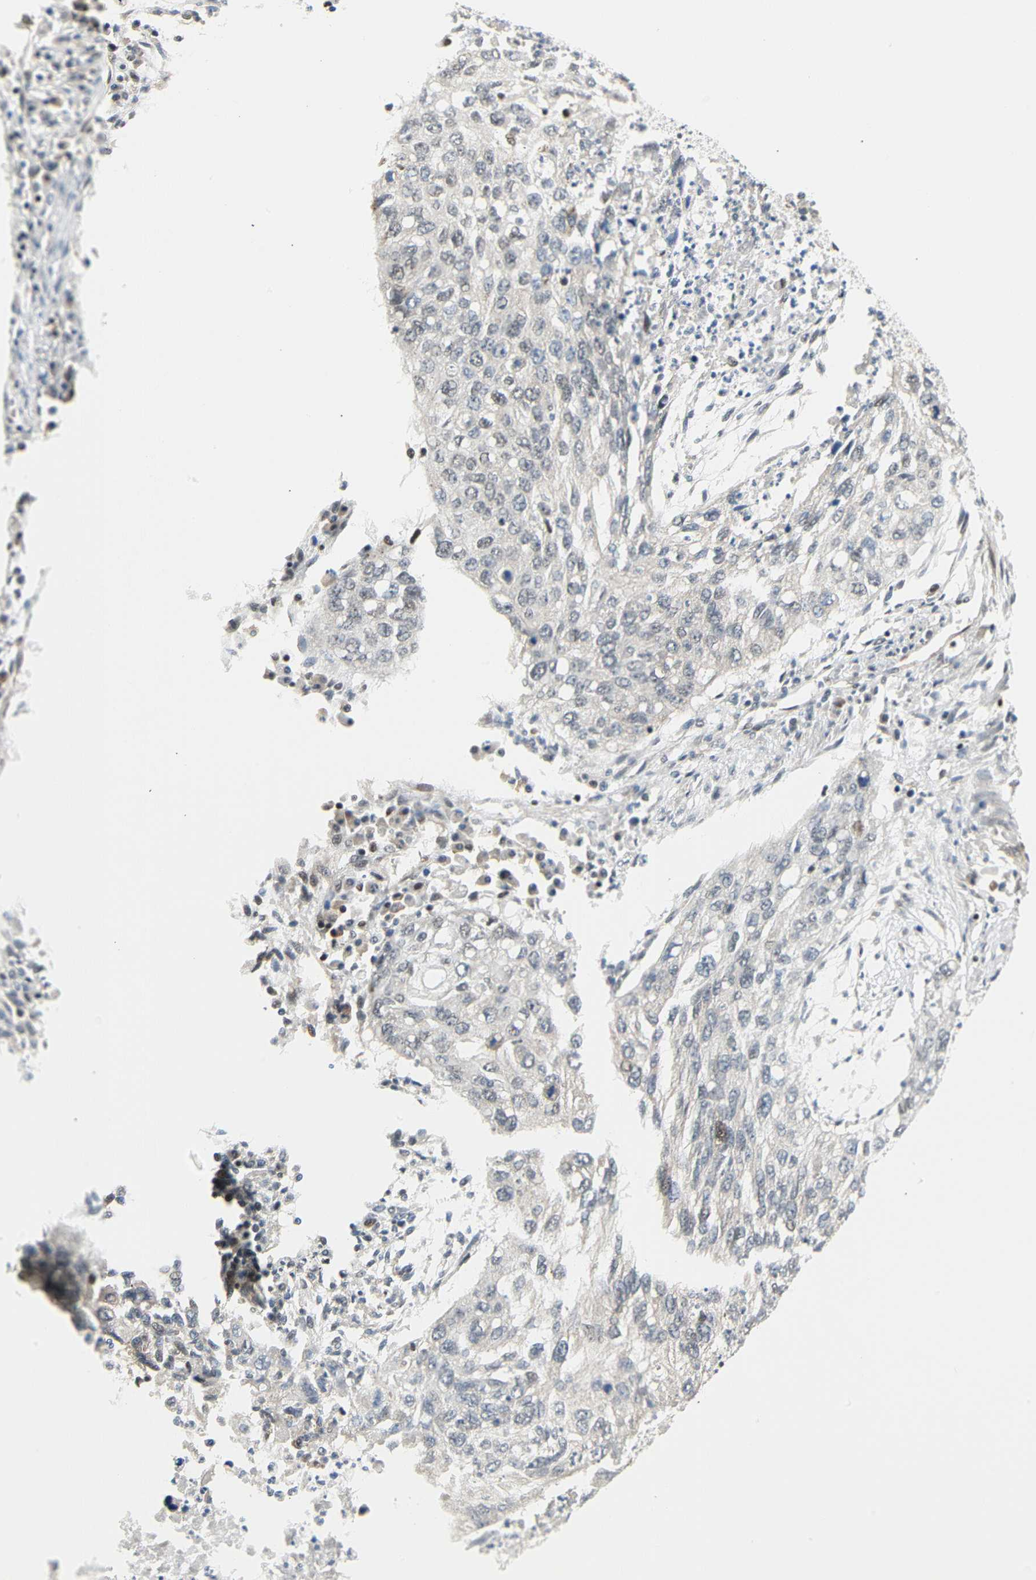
{"staining": {"intensity": "weak", "quantity": "<25%", "location": "nuclear"}, "tissue": "lung cancer", "cell_type": "Tumor cells", "image_type": "cancer", "snomed": [{"axis": "morphology", "description": "Squamous cell carcinoma, NOS"}, {"axis": "topography", "description": "Lung"}], "caption": "High power microscopy photomicrograph of an IHC photomicrograph of lung squamous cell carcinoma, revealing no significant expression in tumor cells.", "gene": "IMPG2", "patient": {"sex": "female", "age": 63}}